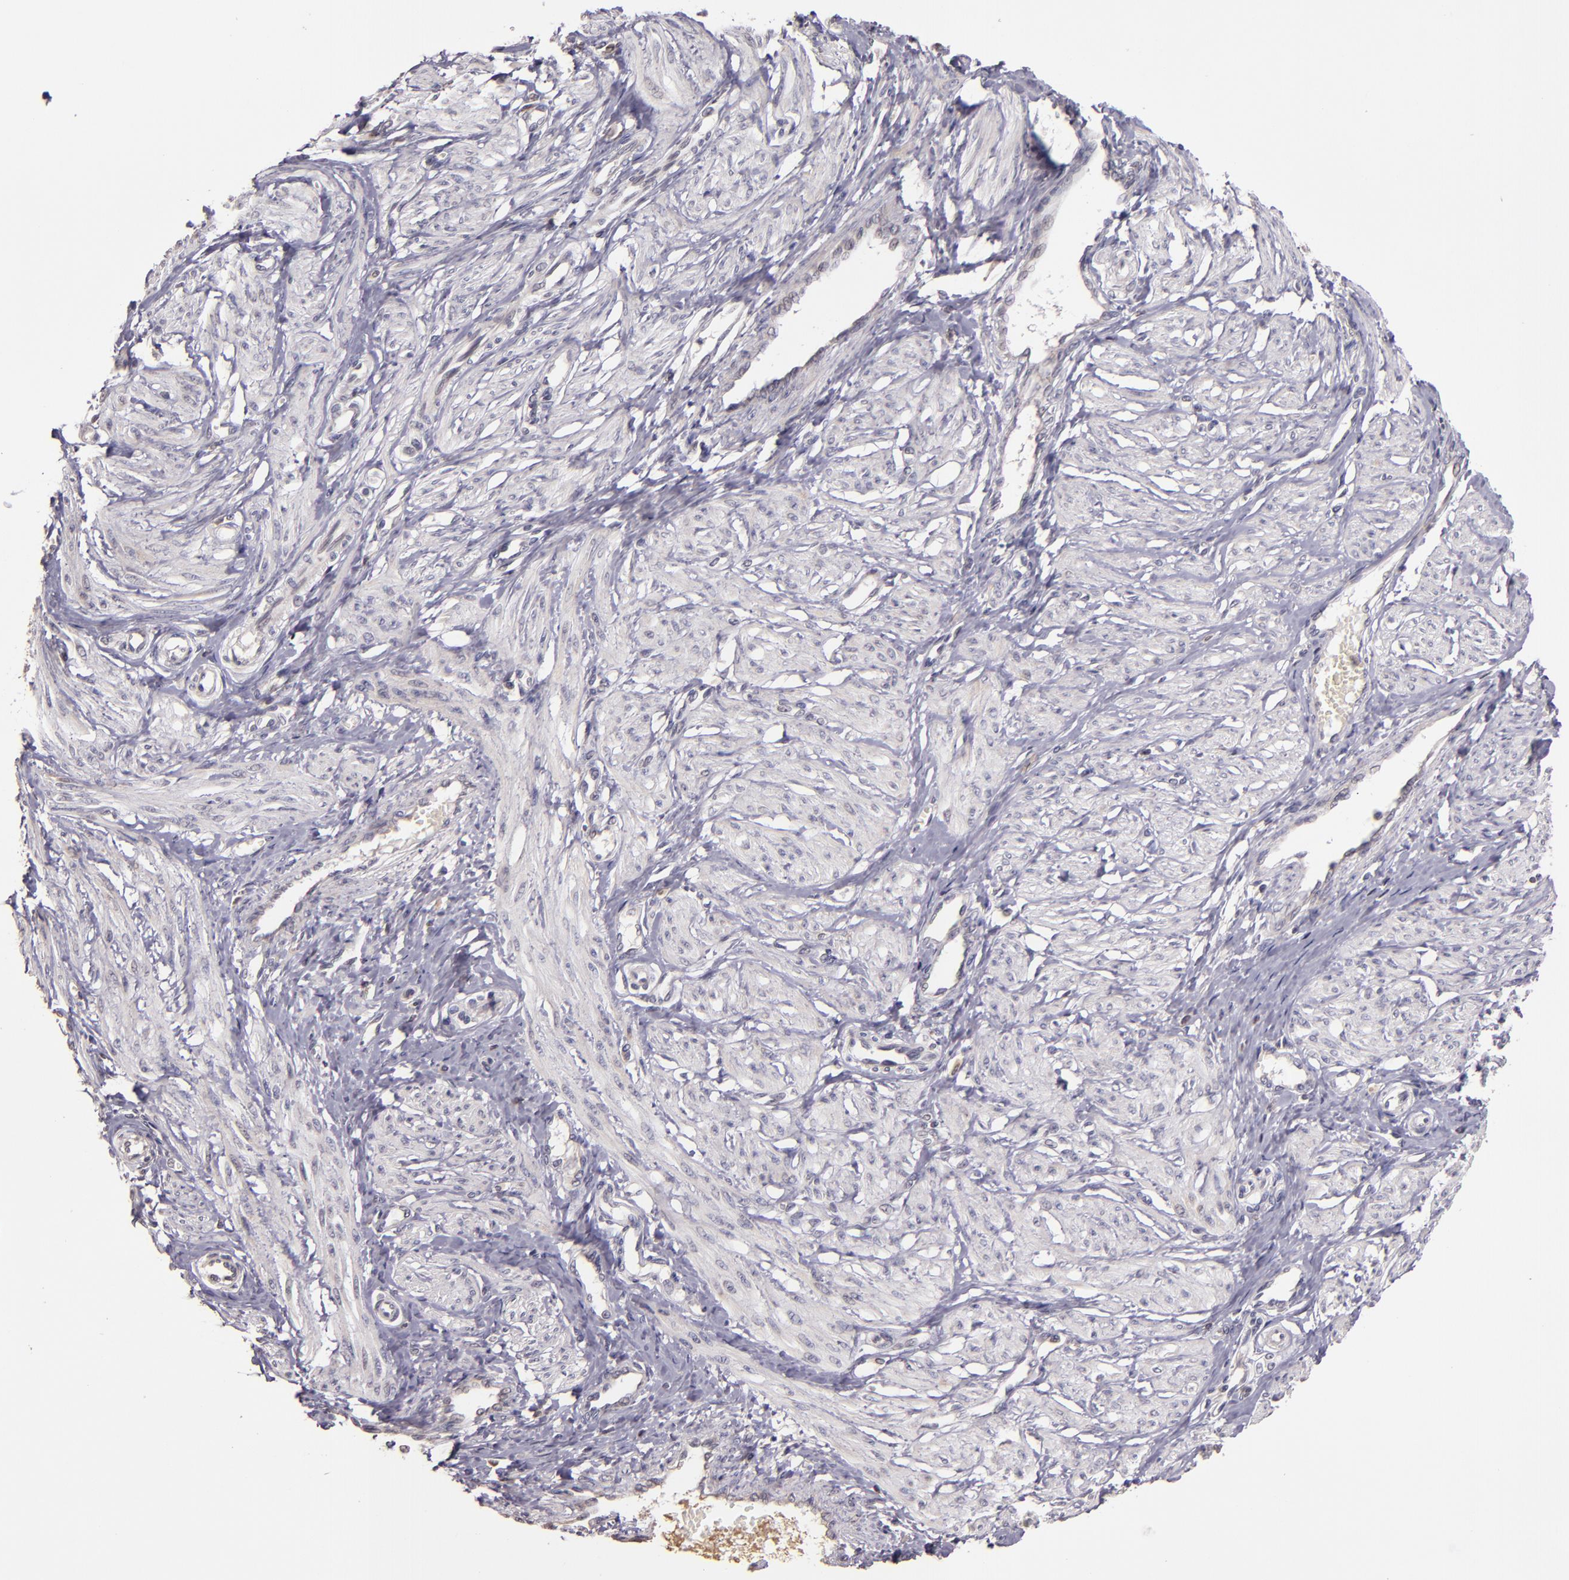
{"staining": {"intensity": "negative", "quantity": "none", "location": "none"}, "tissue": "smooth muscle", "cell_type": "Smooth muscle cells", "image_type": "normal", "snomed": [{"axis": "morphology", "description": "Normal tissue, NOS"}, {"axis": "topography", "description": "Smooth muscle"}, {"axis": "topography", "description": "Uterus"}], "caption": "Image shows no significant protein expression in smooth muscle cells of unremarkable smooth muscle. Brightfield microscopy of immunohistochemistry stained with DAB (brown) and hematoxylin (blue), captured at high magnification.", "gene": "ABL1", "patient": {"sex": "female", "age": 39}}